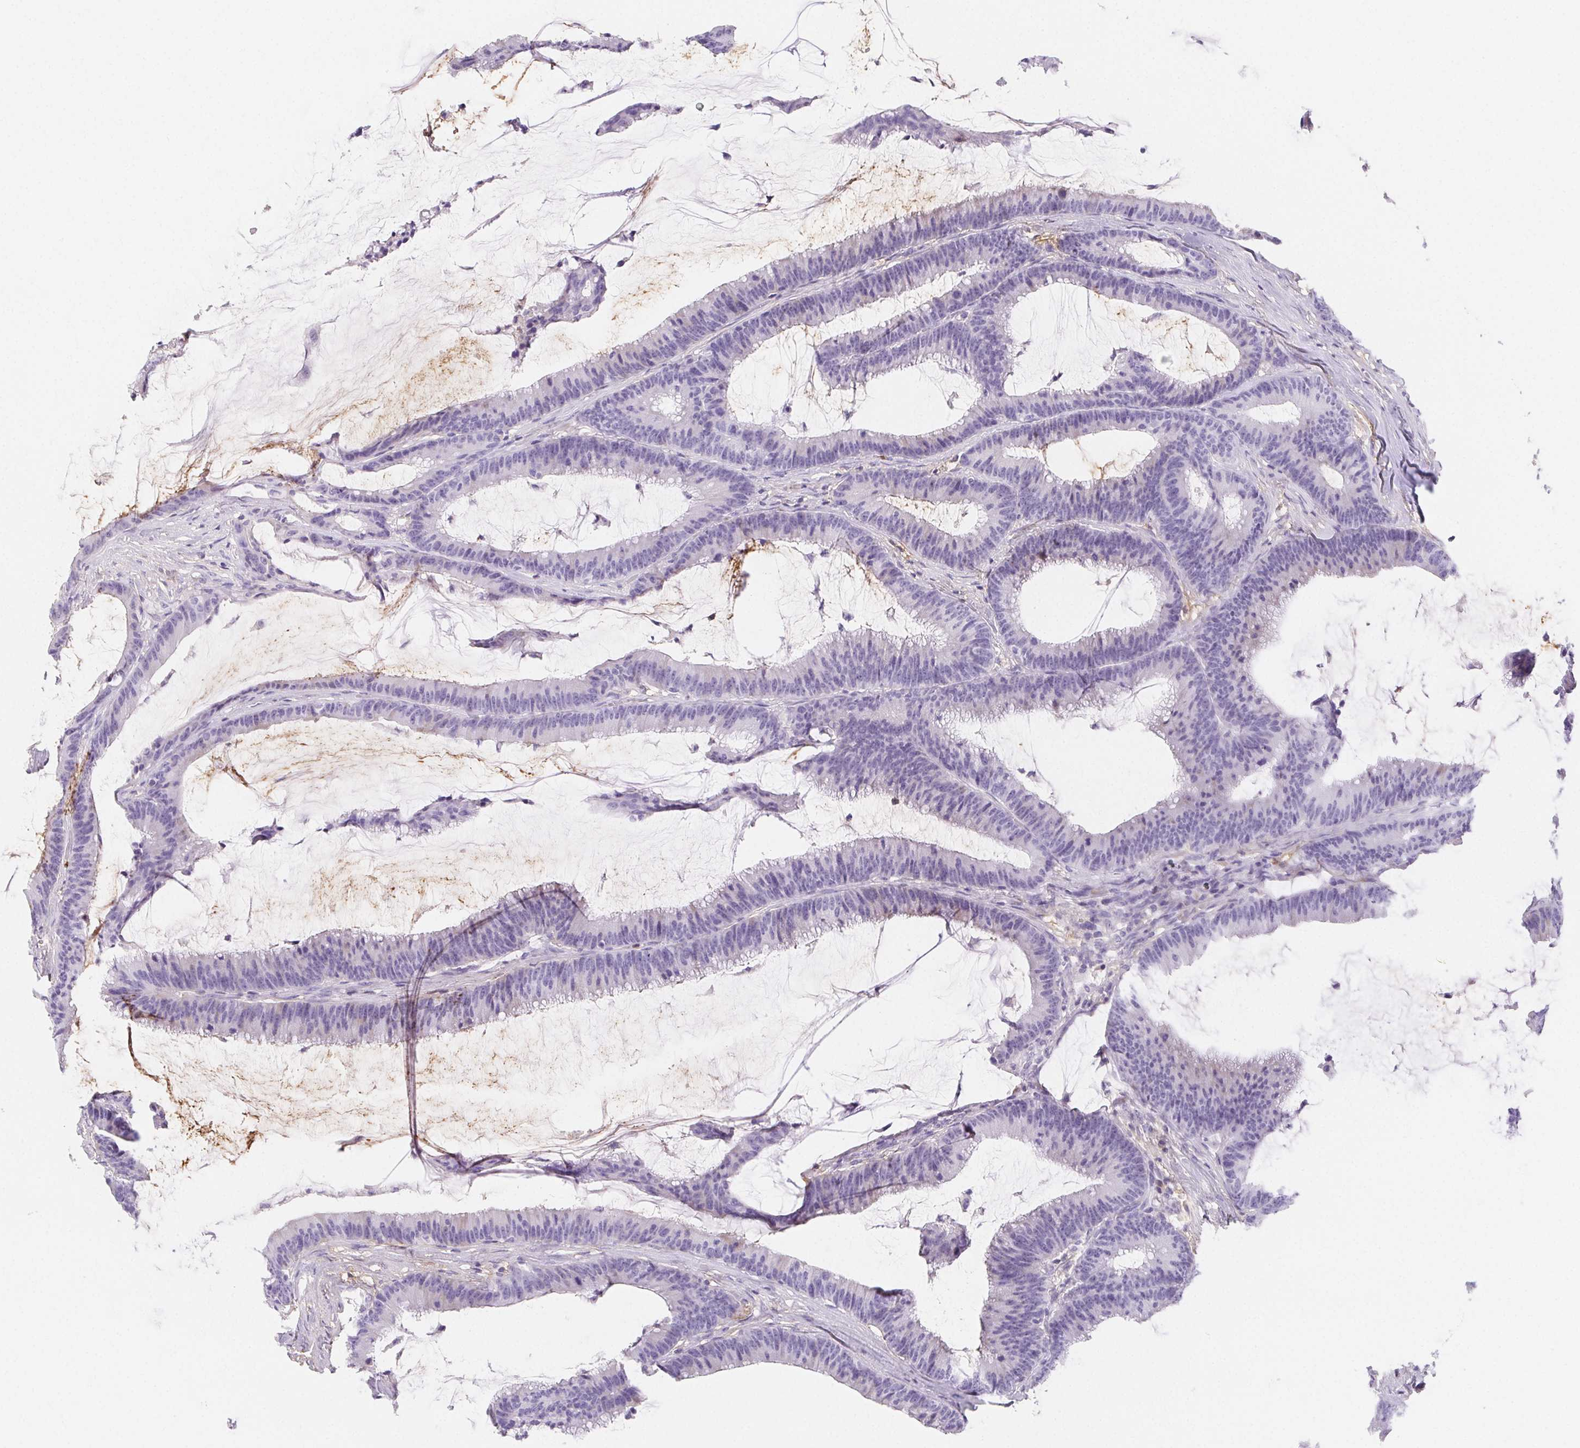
{"staining": {"intensity": "negative", "quantity": "none", "location": "none"}, "tissue": "colorectal cancer", "cell_type": "Tumor cells", "image_type": "cancer", "snomed": [{"axis": "morphology", "description": "Adenocarcinoma, NOS"}, {"axis": "topography", "description": "Colon"}], "caption": "A micrograph of colorectal cancer stained for a protein reveals no brown staining in tumor cells.", "gene": "ITIH2", "patient": {"sex": "female", "age": 78}}